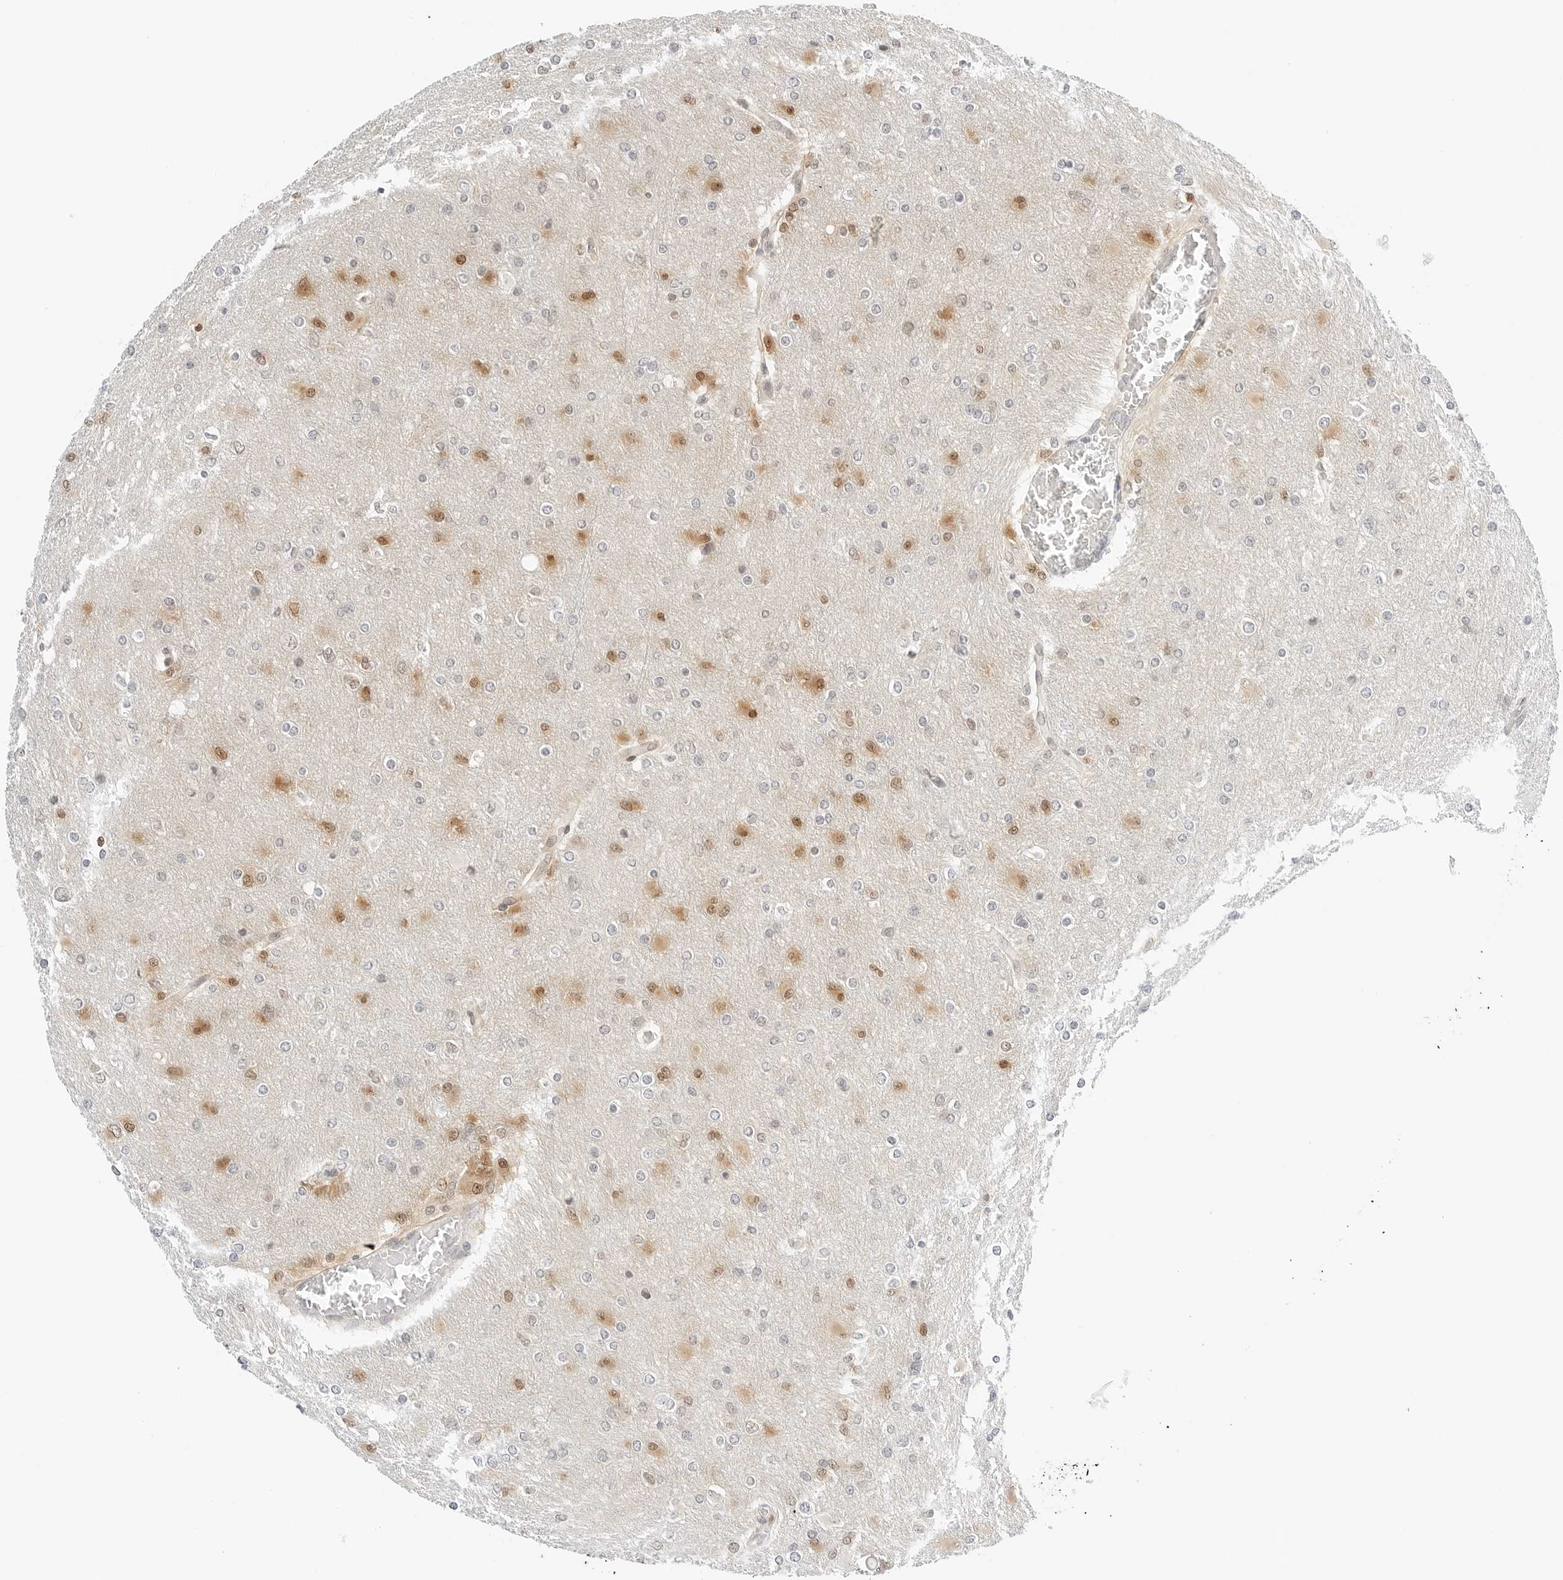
{"staining": {"intensity": "moderate", "quantity": "<25%", "location": "cytoplasmic/membranous,nuclear"}, "tissue": "glioma", "cell_type": "Tumor cells", "image_type": "cancer", "snomed": [{"axis": "morphology", "description": "Glioma, malignant, High grade"}, {"axis": "topography", "description": "Cerebral cortex"}], "caption": "DAB immunohistochemical staining of human glioma displays moderate cytoplasmic/membranous and nuclear protein expression in about <25% of tumor cells.", "gene": "NEO1", "patient": {"sex": "female", "age": 36}}